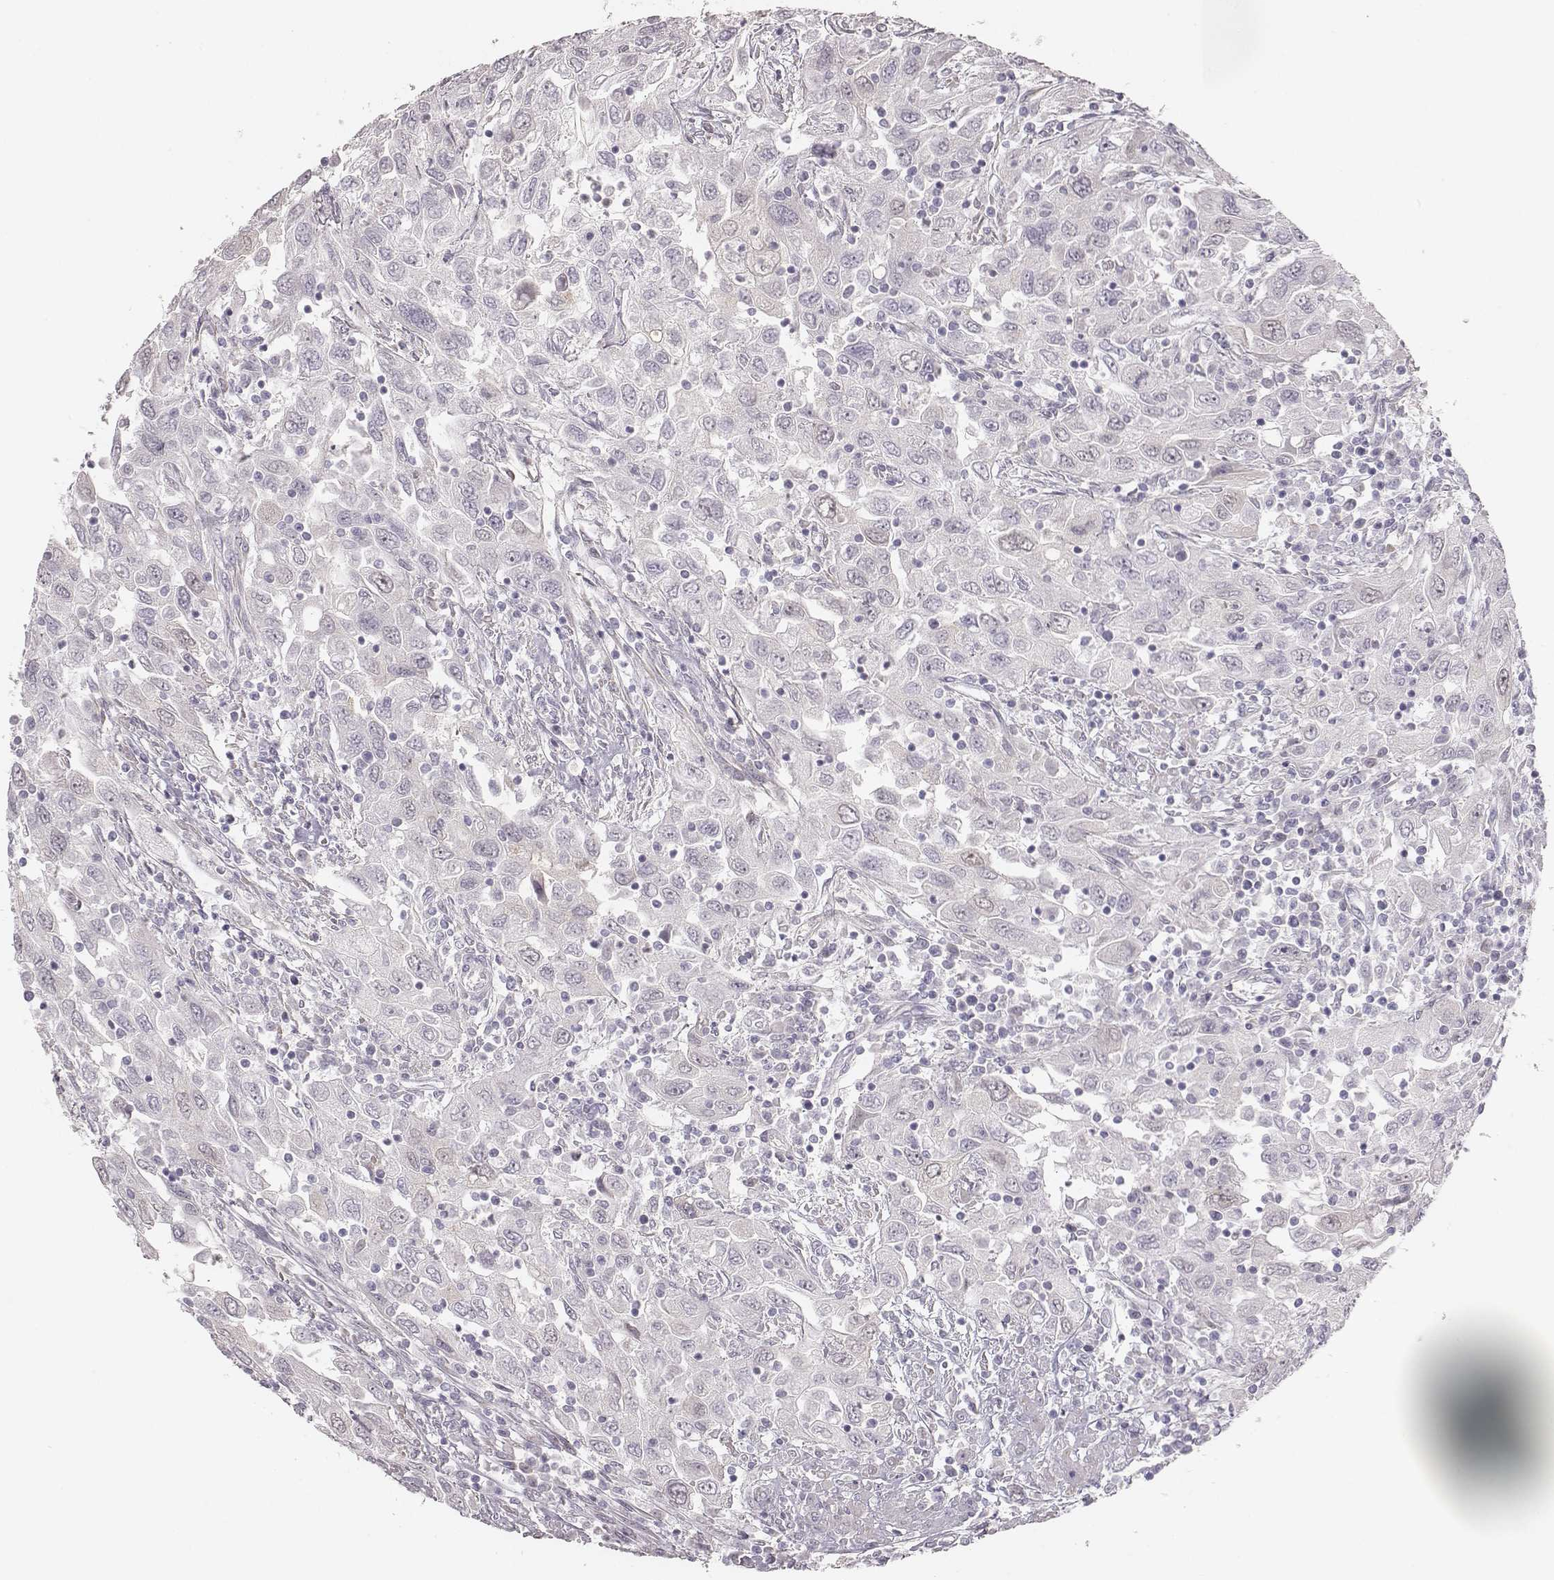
{"staining": {"intensity": "negative", "quantity": "none", "location": "none"}, "tissue": "urothelial cancer", "cell_type": "Tumor cells", "image_type": "cancer", "snomed": [{"axis": "morphology", "description": "Urothelial carcinoma, High grade"}, {"axis": "topography", "description": "Urinary bladder"}], "caption": "This micrograph is of urothelial carcinoma (high-grade) stained with immunohistochemistry to label a protein in brown with the nuclei are counter-stained blue. There is no positivity in tumor cells.", "gene": "PBK", "patient": {"sex": "male", "age": 76}}